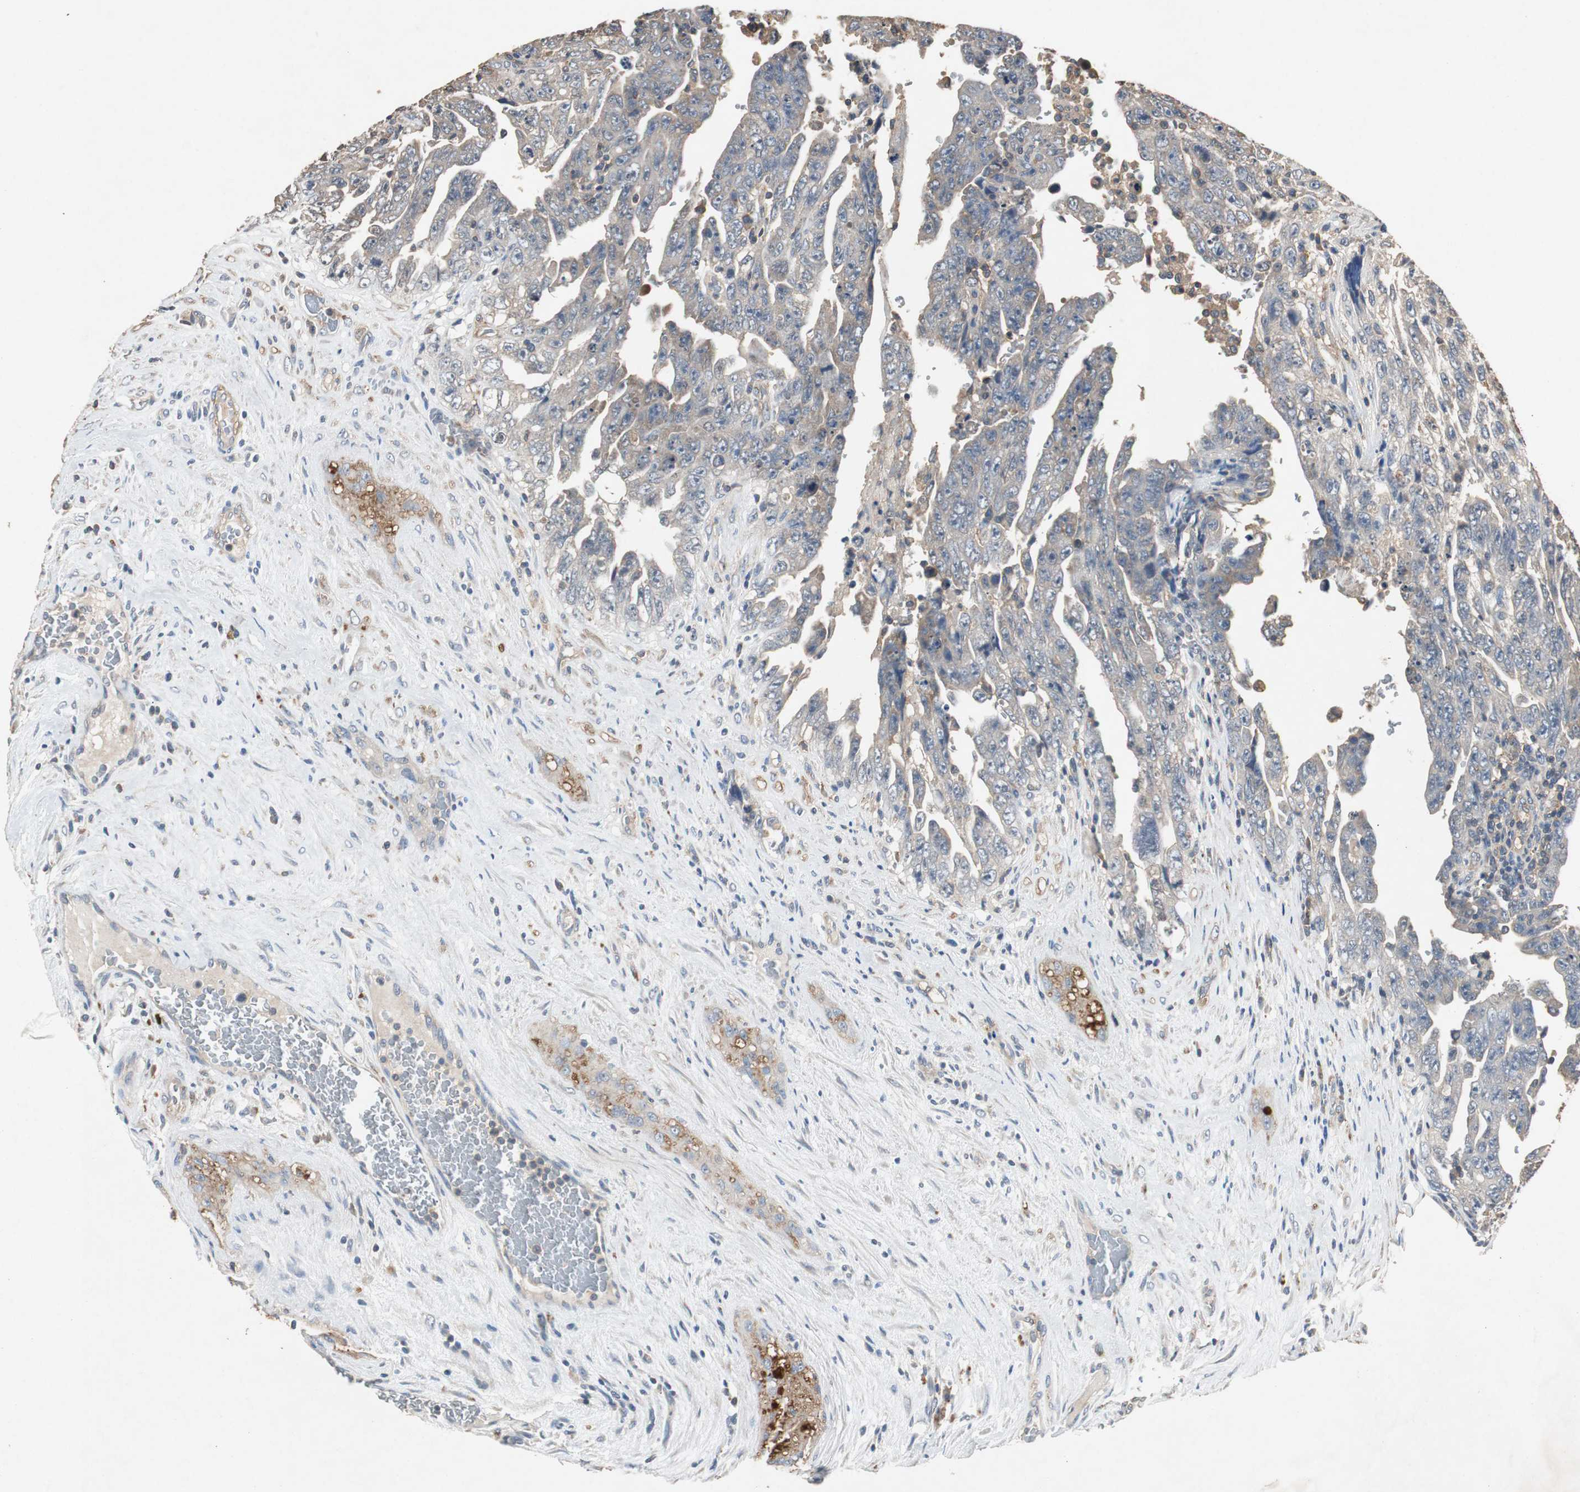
{"staining": {"intensity": "weak", "quantity": "<25%", "location": "cytoplasmic/membranous"}, "tissue": "testis cancer", "cell_type": "Tumor cells", "image_type": "cancer", "snomed": [{"axis": "morphology", "description": "Carcinoma, Embryonal, NOS"}, {"axis": "topography", "description": "Testis"}], "caption": "Immunohistochemical staining of human testis cancer (embryonal carcinoma) demonstrates no significant positivity in tumor cells.", "gene": "TNFRSF14", "patient": {"sex": "male", "age": 28}}